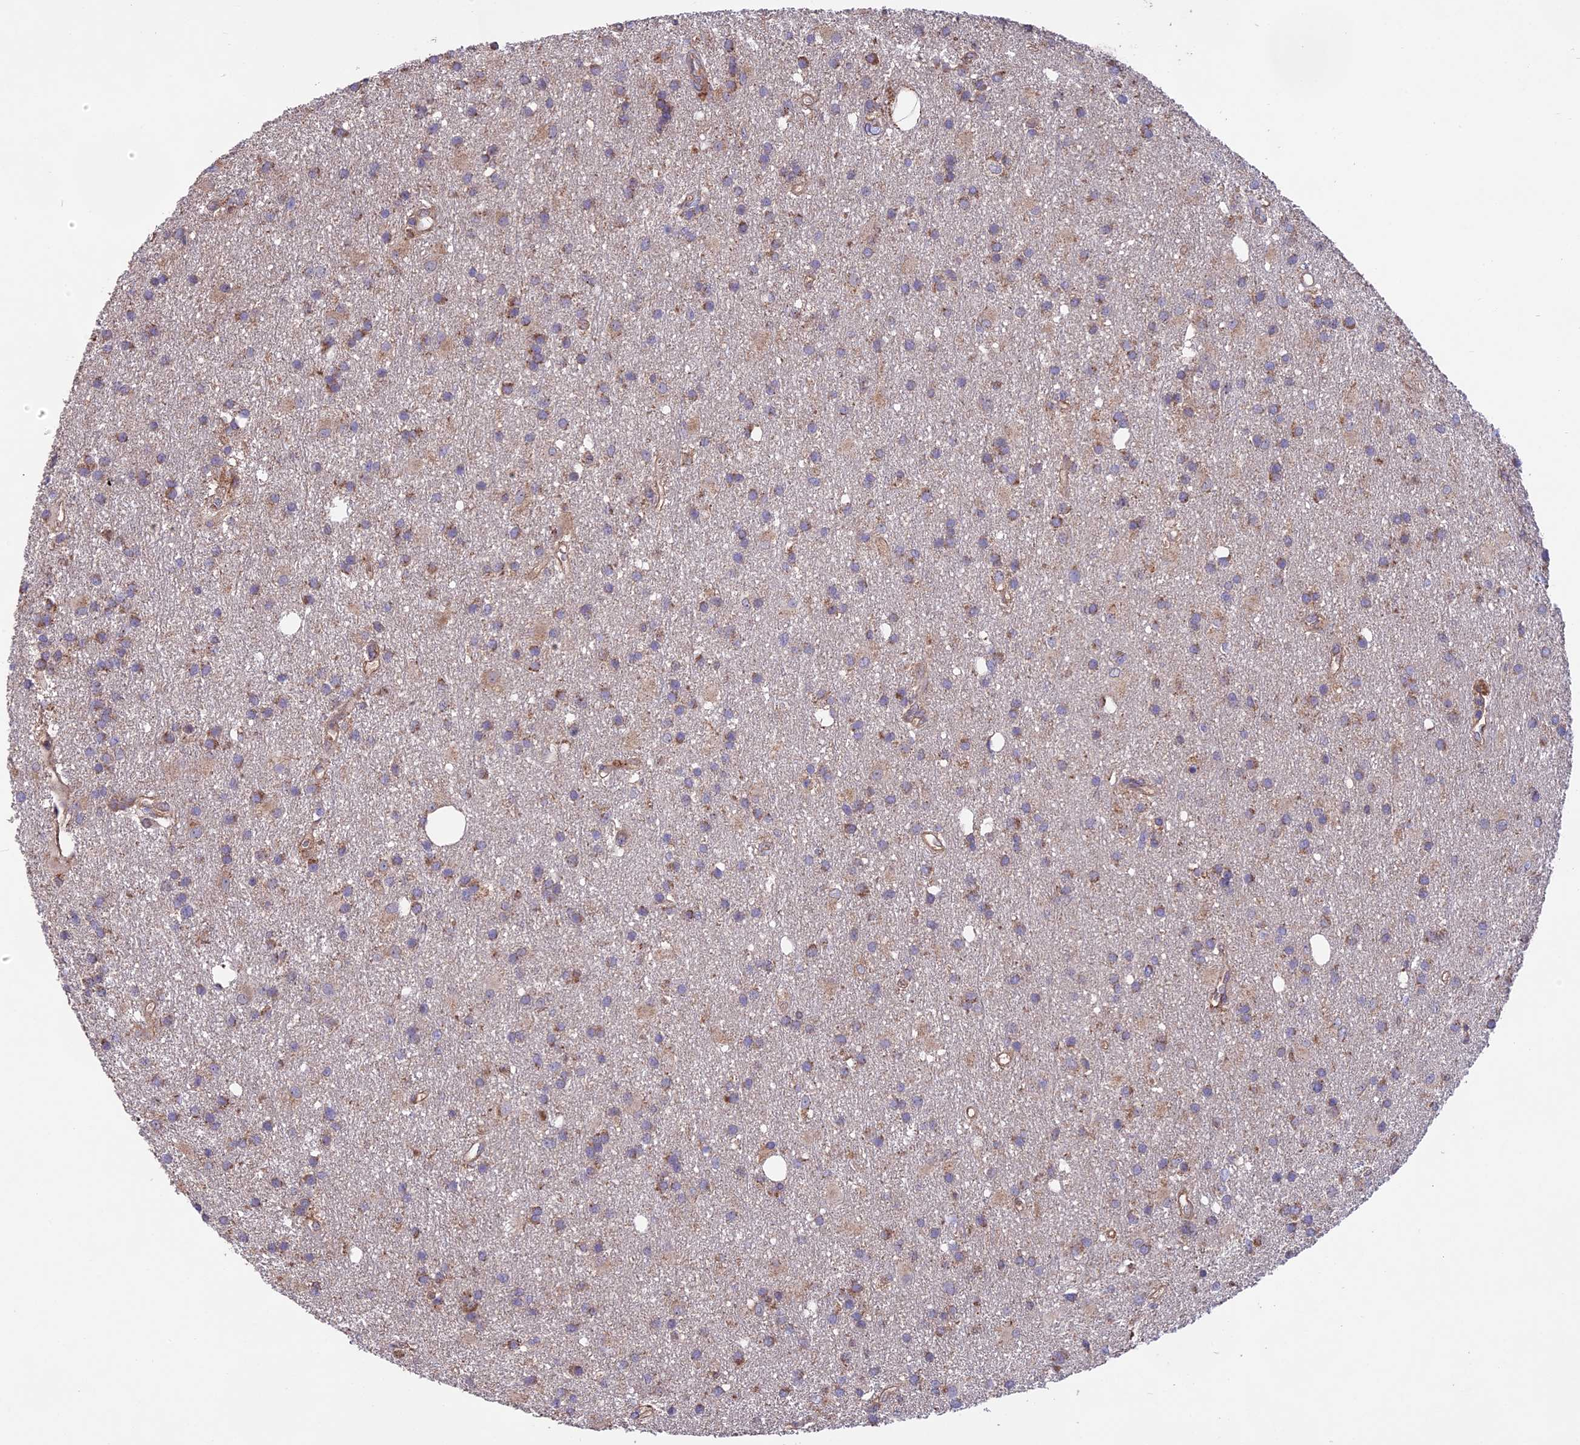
{"staining": {"intensity": "moderate", "quantity": "25%-75%", "location": "cytoplasmic/membranous"}, "tissue": "glioma", "cell_type": "Tumor cells", "image_type": "cancer", "snomed": [{"axis": "morphology", "description": "Glioma, malignant, High grade"}, {"axis": "topography", "description": "Brain"}], "caption": "Immunohistochemical staining of human glioma reveals medium levels of moderate cytoplasmic/membranous staining in about 25%-75% of tumor cells. (DAB (3,3'-diaminobenzidine) IHC with brightfield microscopy, high magnification).", "gene": "NUDT8", "patient": {"sex": "male", "age": 77}}